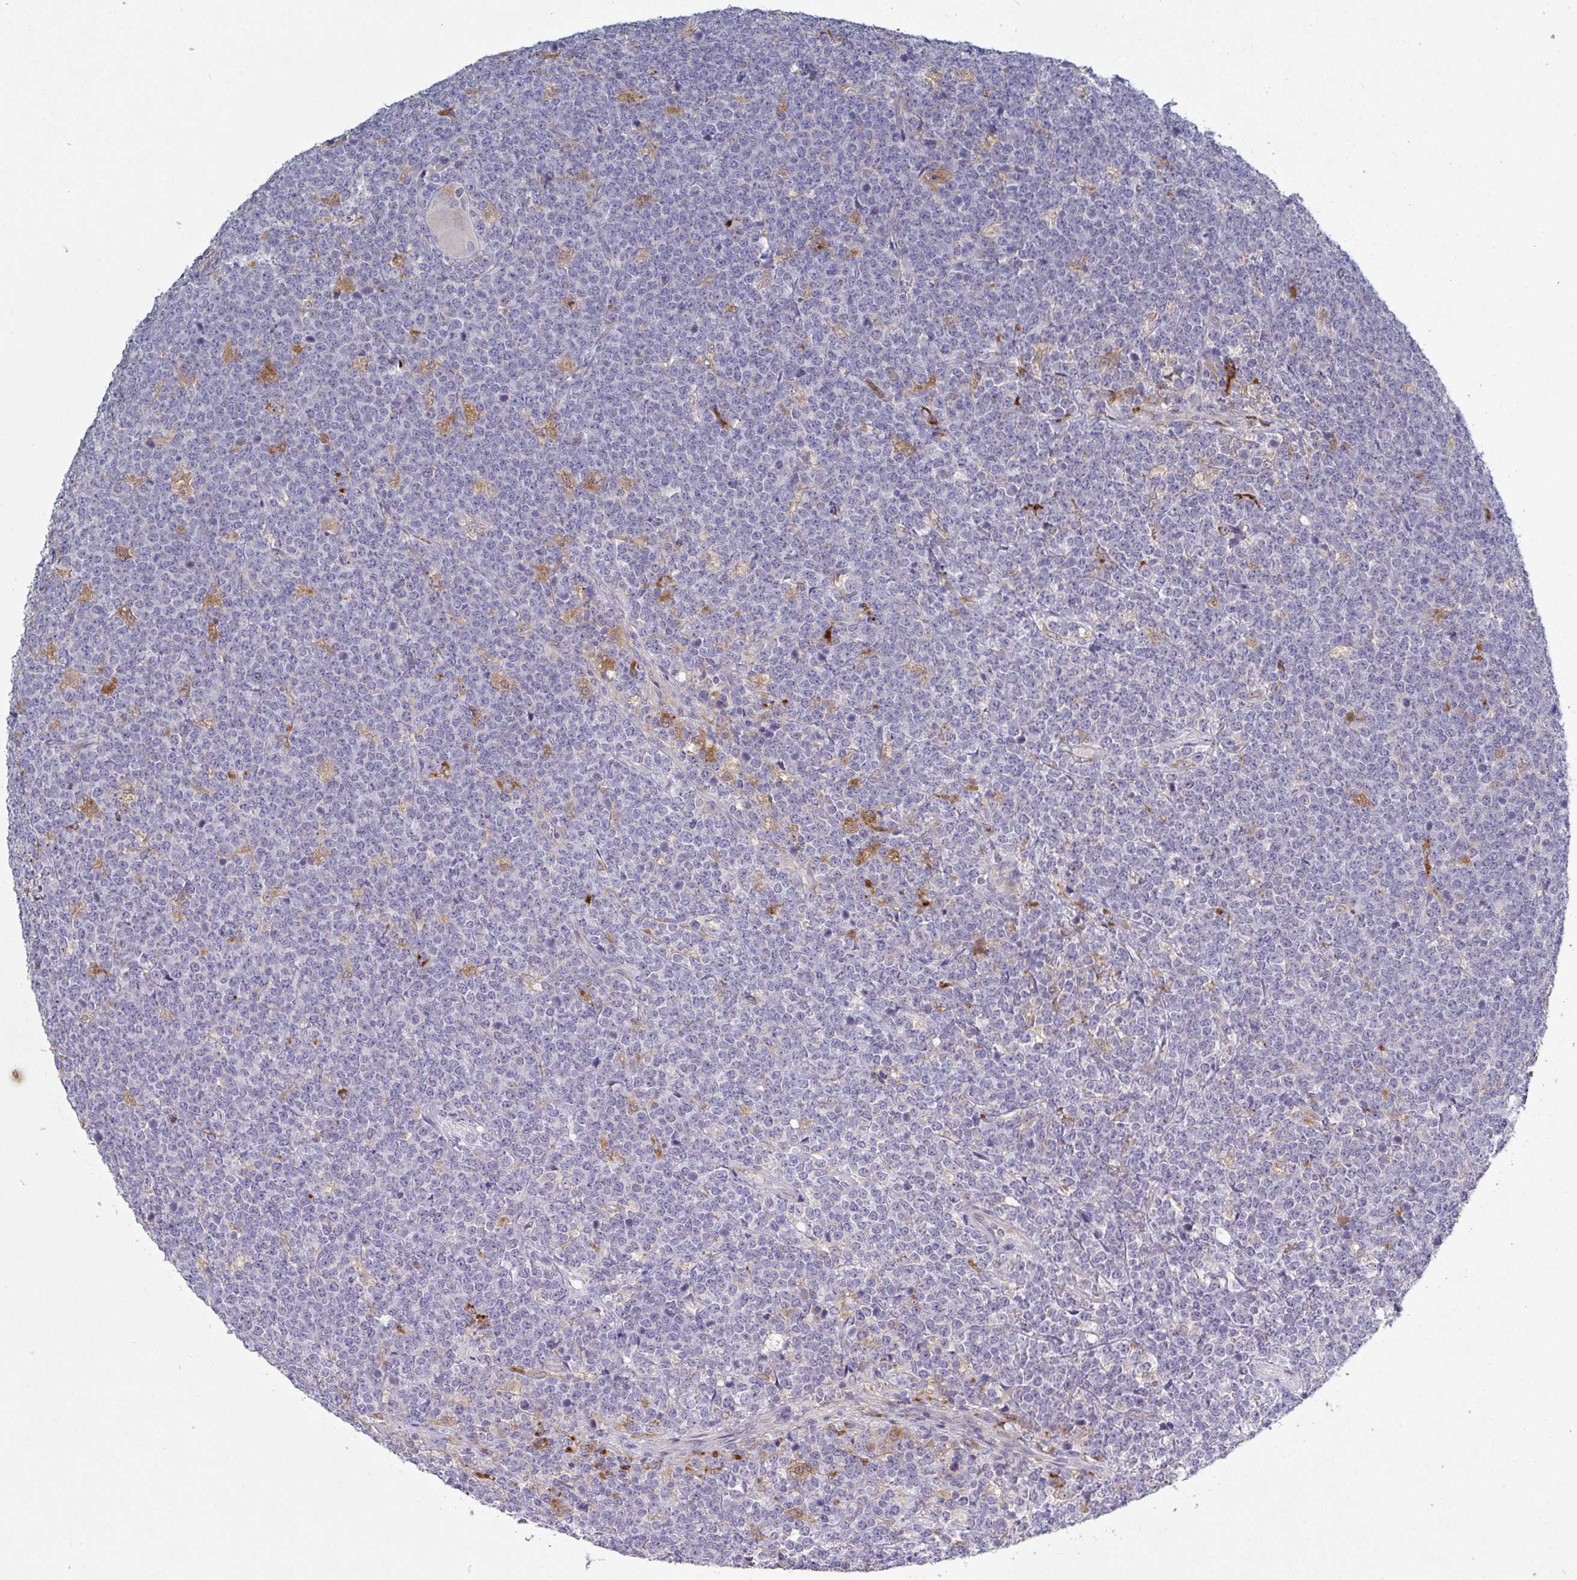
{"staining": {"intensity": "negative", "quantity": "none", "location": "none"}, "tissue": "lymphoma", "cell_type": "Tumor cells", "image_type": "cancer", "snomed": [{"axis": "morphology", "description": "Malignant lymphoma, non-Hodgkin's type, High grade"}, {"axis": "topography", "description": "Small intestine"}, {"axis": "topography", "description": "Colon"}], "caption": "Tumor cells show no significant protein positivity in lymphoma. (Immunohistochemistry (ihc), brightfield microscopy, high magnification).", "gene": "GALNT13", "patient": {"sex": "male", "age": 8}}